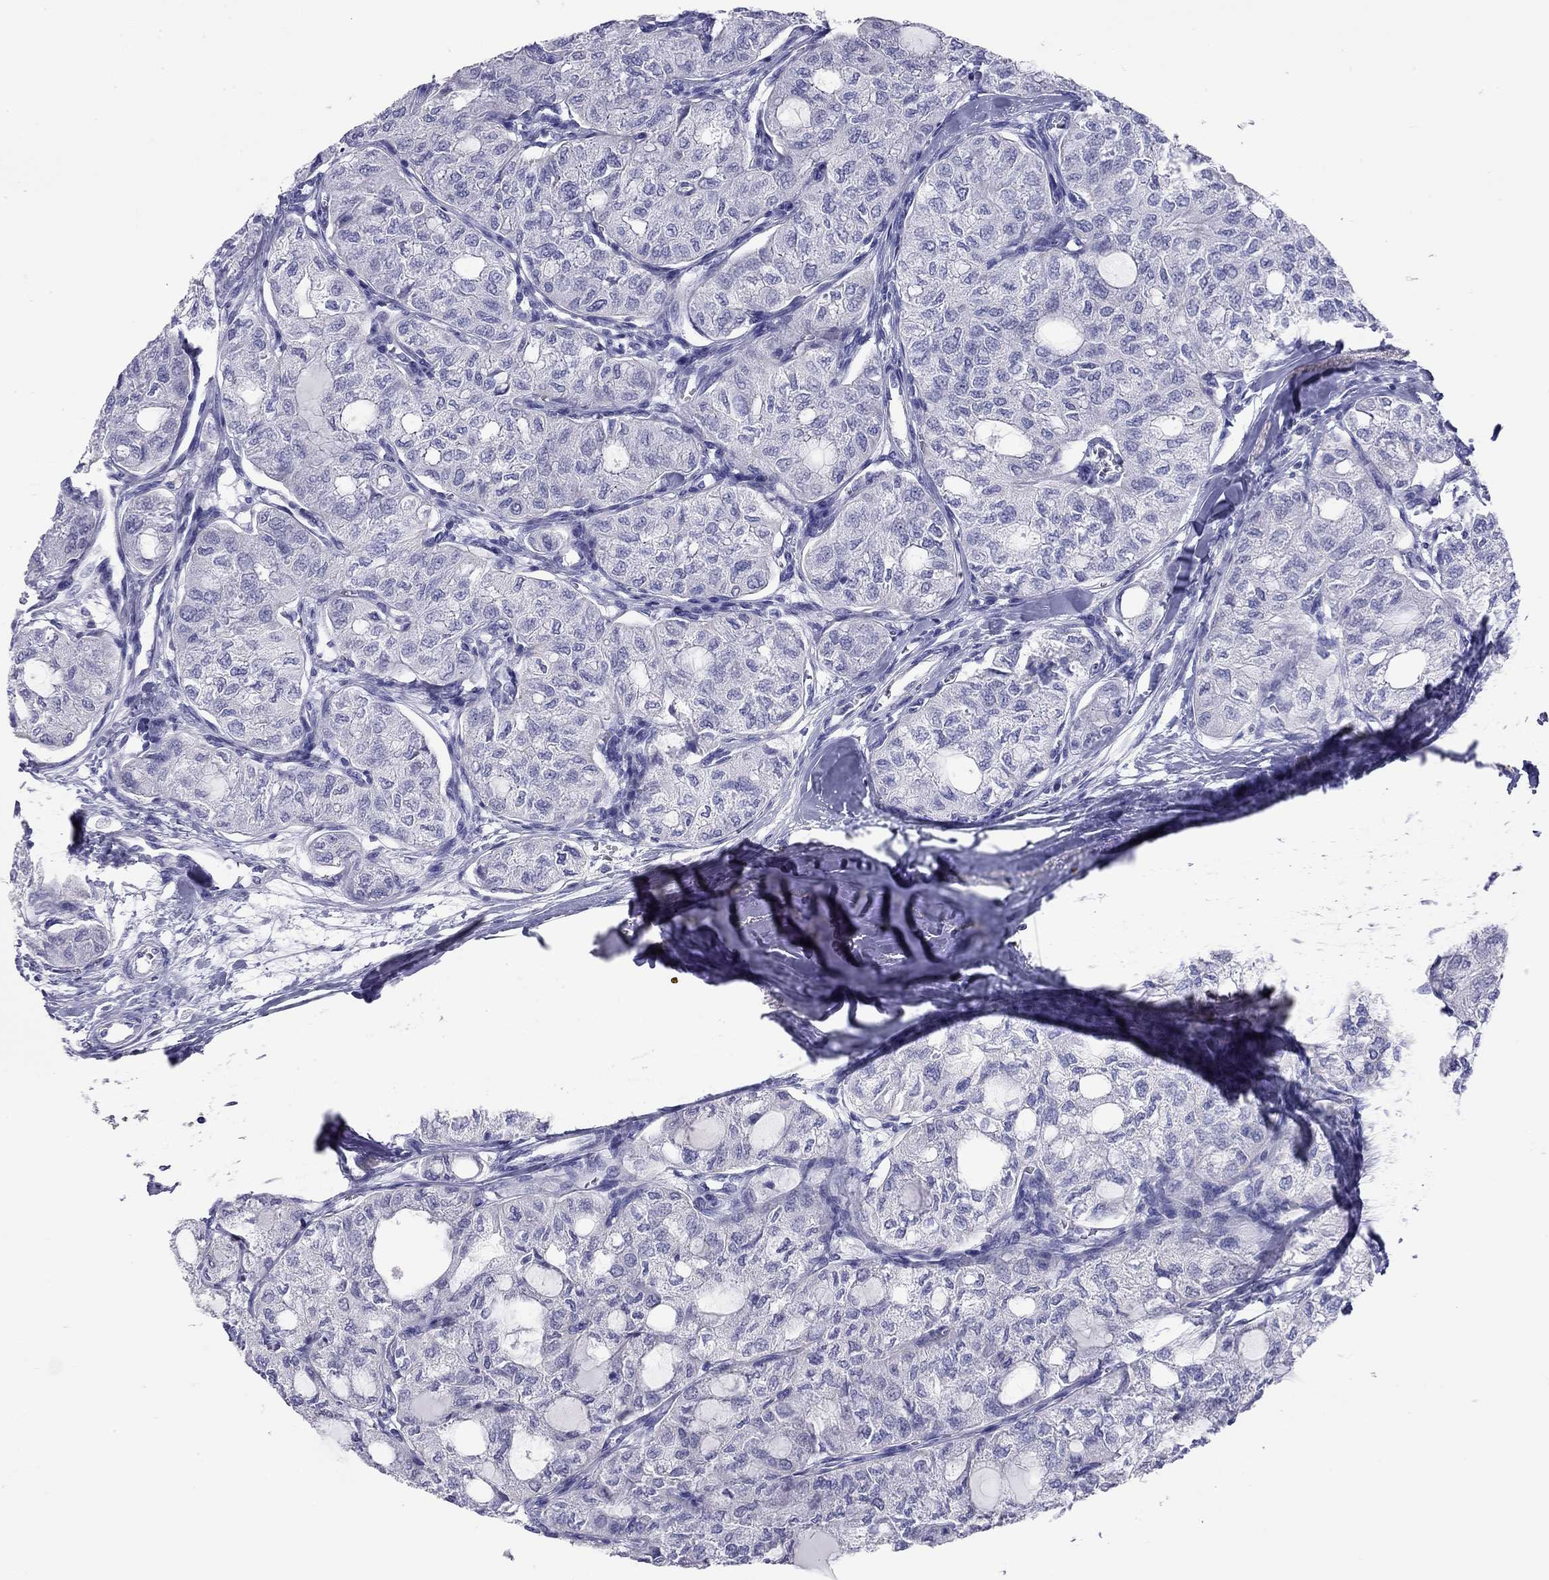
{"staining": {"intensity": "negative", "quantity": "none", "location": "none"}, "tissue": "thyroid cancer", "cell_type": "Tumor cells", "image_type": "cancer", "snomed": [{"axis": "morphology", "description": "Follicular adenoma carcinoma, NOS"}, {"axis": "topography", "description": "Thyroid gland"}], "caption": "High power microscopy image of an immunohistochemistry photomicrograph of thyroid follicular adenoma carcinoma, revealing no significant expression in tumor cells.", "gene": "DPY19L2", "patient": {"sex": "male", "age": 75}}